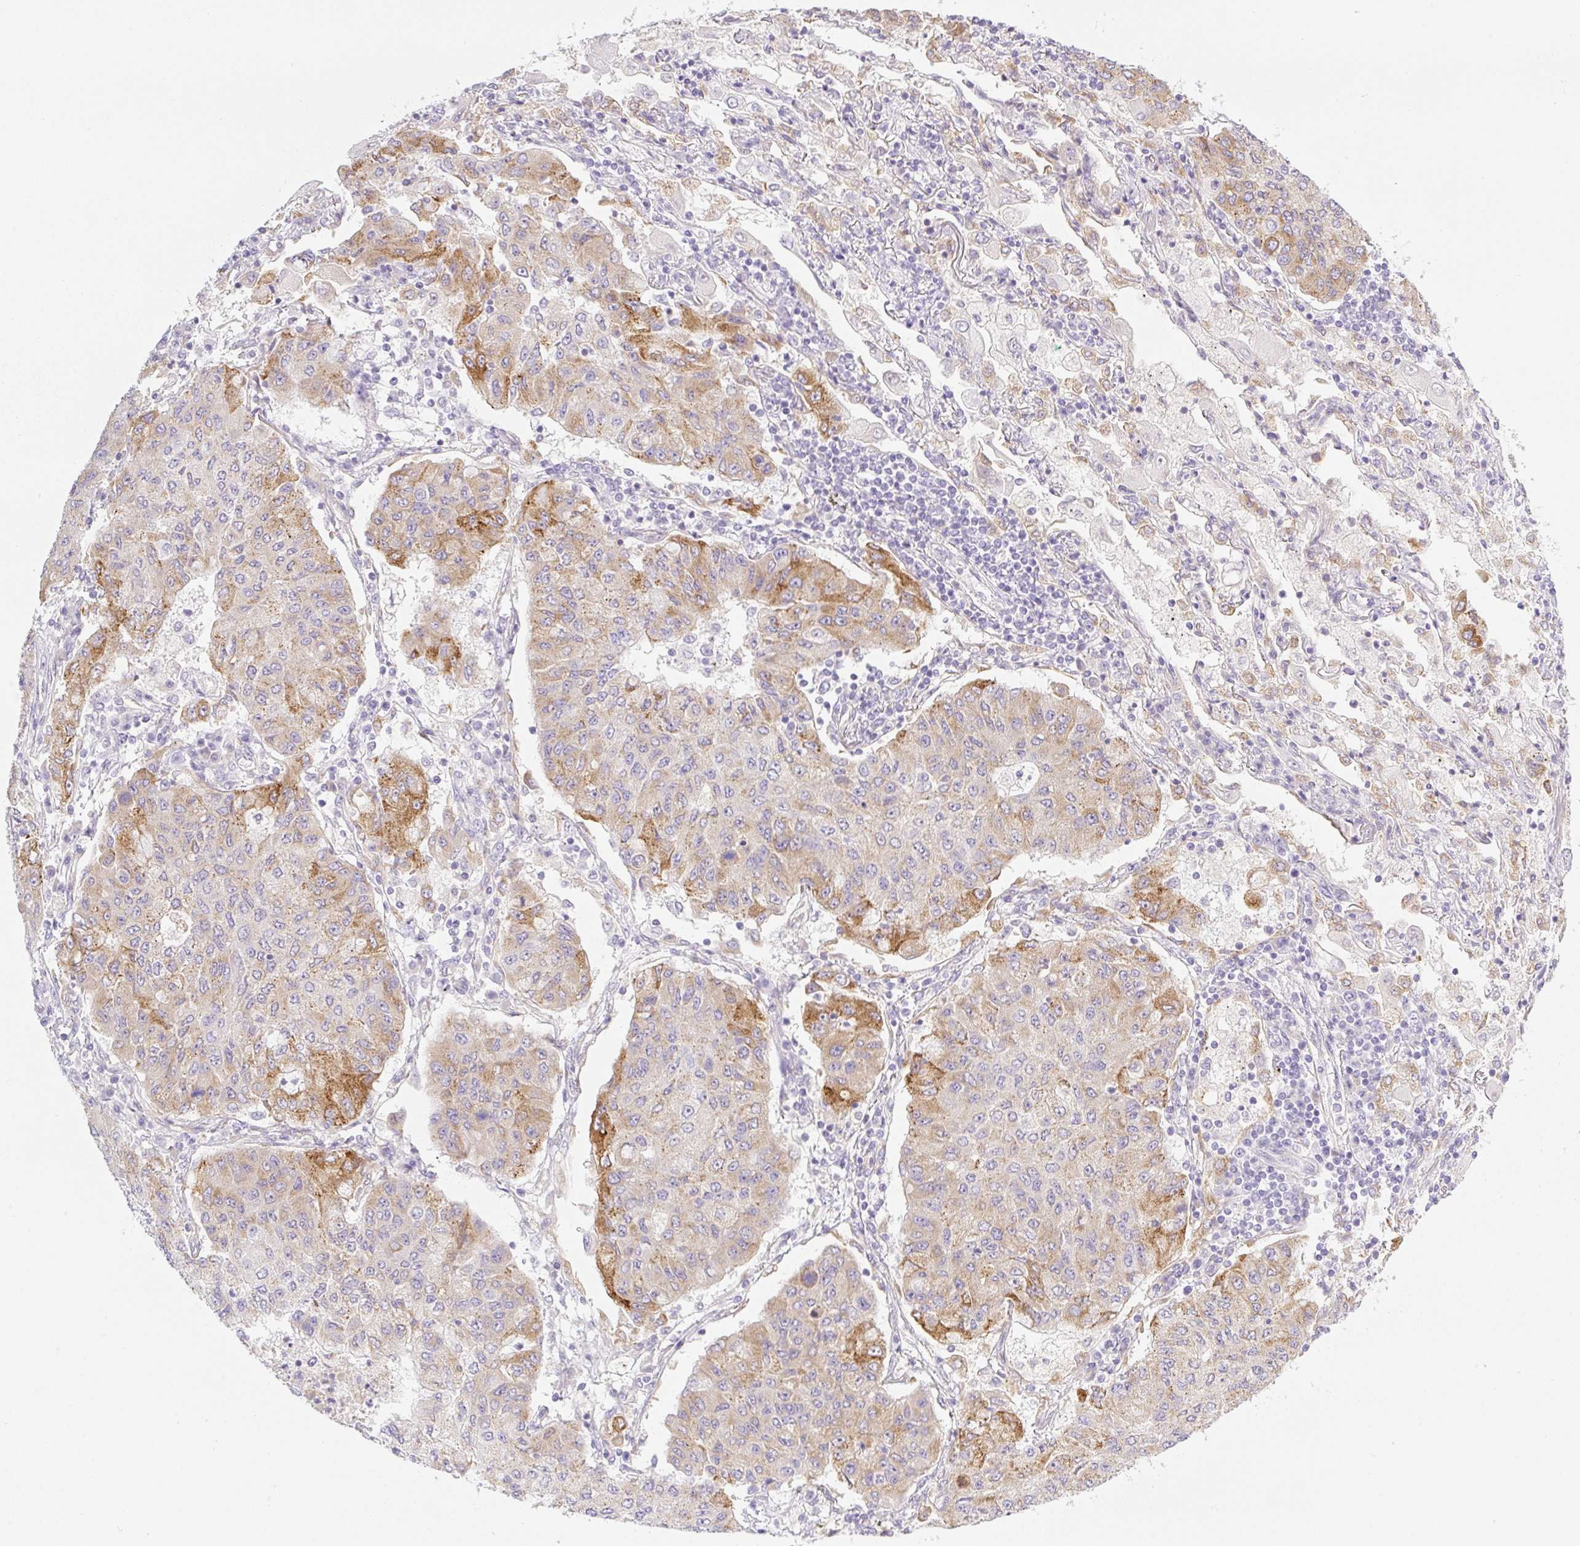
{"staining": {"intensity": "moderate", "quantity": "25%-75%", "location": "cytoplasmic/membranous"}, "tissue": "lung cancer", "cell_type": "Tumor cells", "image_type": "cancer", "snomed": [{"axis": "morphology", "description": "Squamous cell carcinoma, NOS"}, {"axis": "topography", "description": "Lung"}], "caption": "Immunohistochemical staining of lung cancer (squamous cell carcinoma) exhibits medium levels of moderate cytoplasmic/membranous expression in approximately 25%-75% of tumor cells.", "gene": "MIA2", "patient": {"sex": "male", "age": 74}}